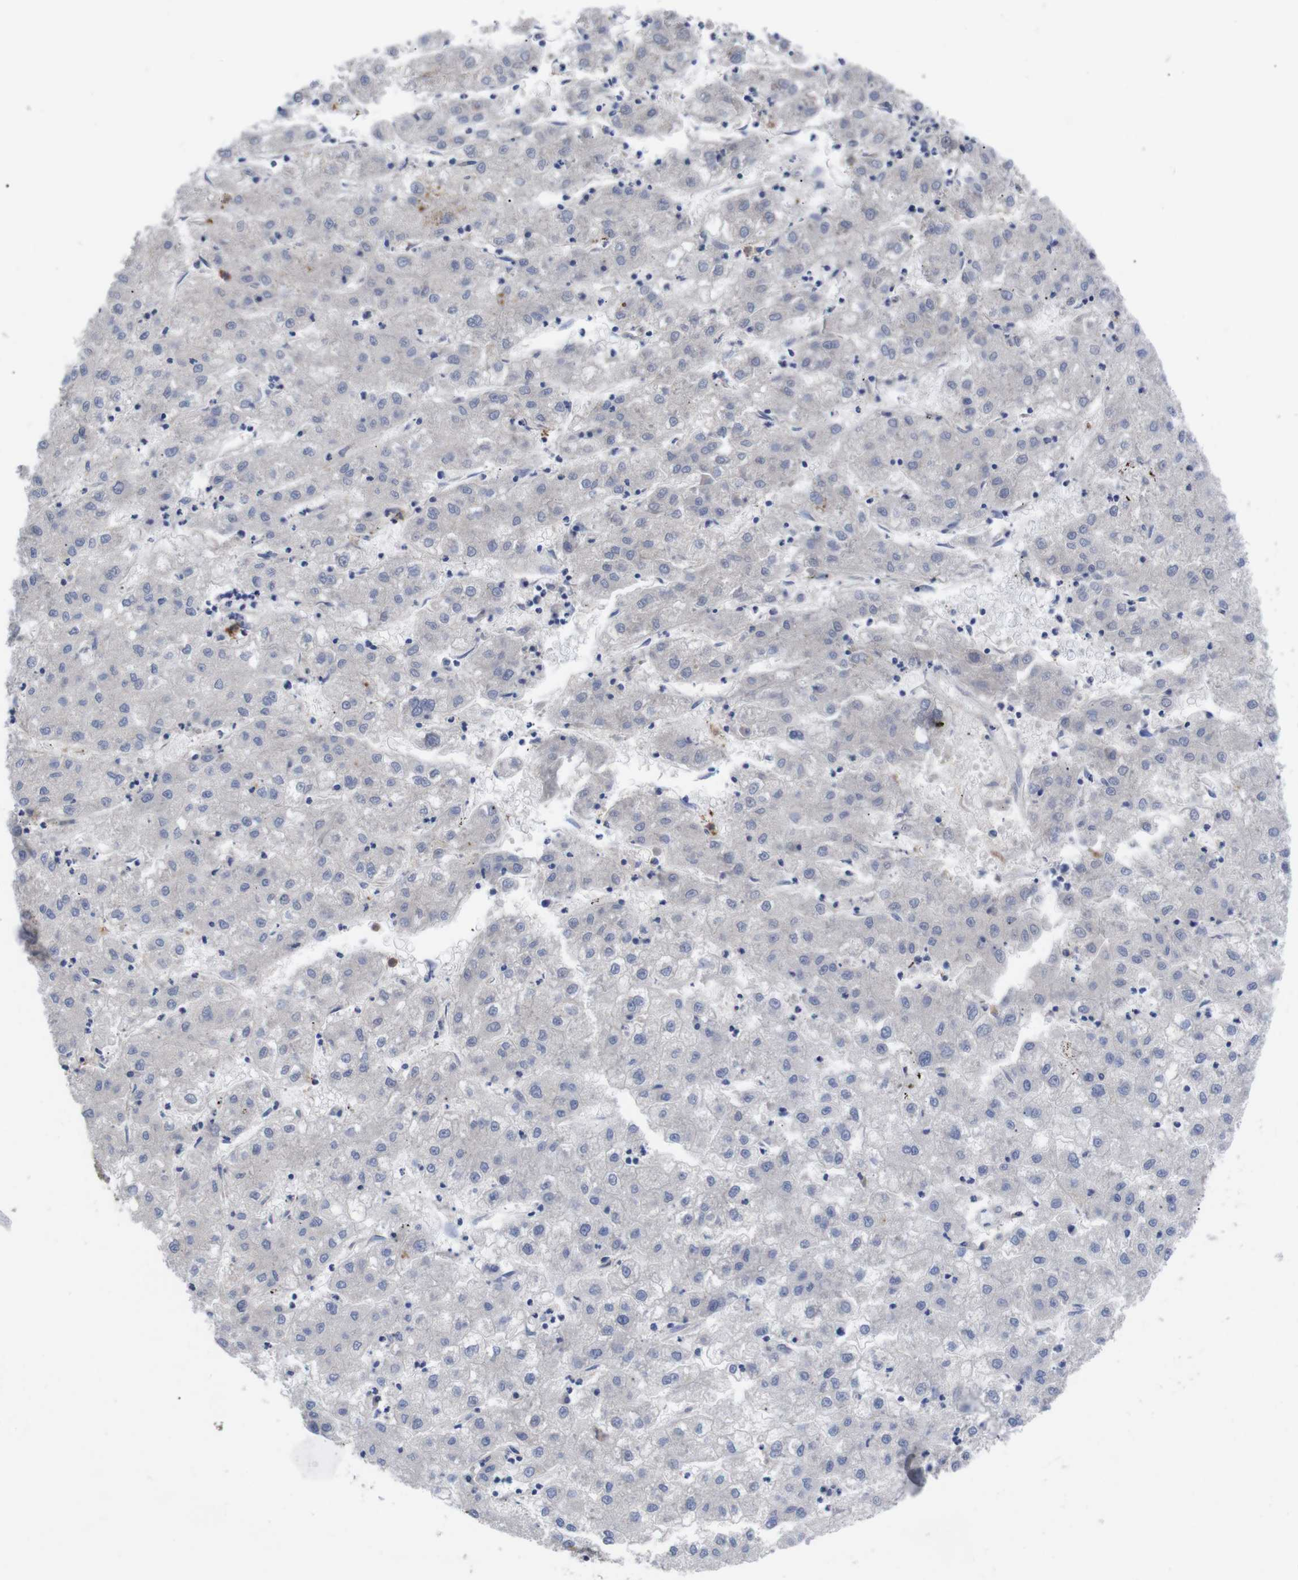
{"staining": {"intensity": "negative", "quantity": "none", "location": "none"}, "tissue": "liver cancer", "cell_type": "Tumor cells", "image_type": "cancer", "snomed": [{"axis": "morphology", "description": "Carcinoma, Hepatocellular, NOS"}, {"axis": "topography", "description": "Liver"}], "caption": "The photomicrograph reveals no significant positivity in tumor cells of liver hepatocellular carcinoma.", "gene": "C5AR1", "patient": {"sex": "male", "age": 72}}